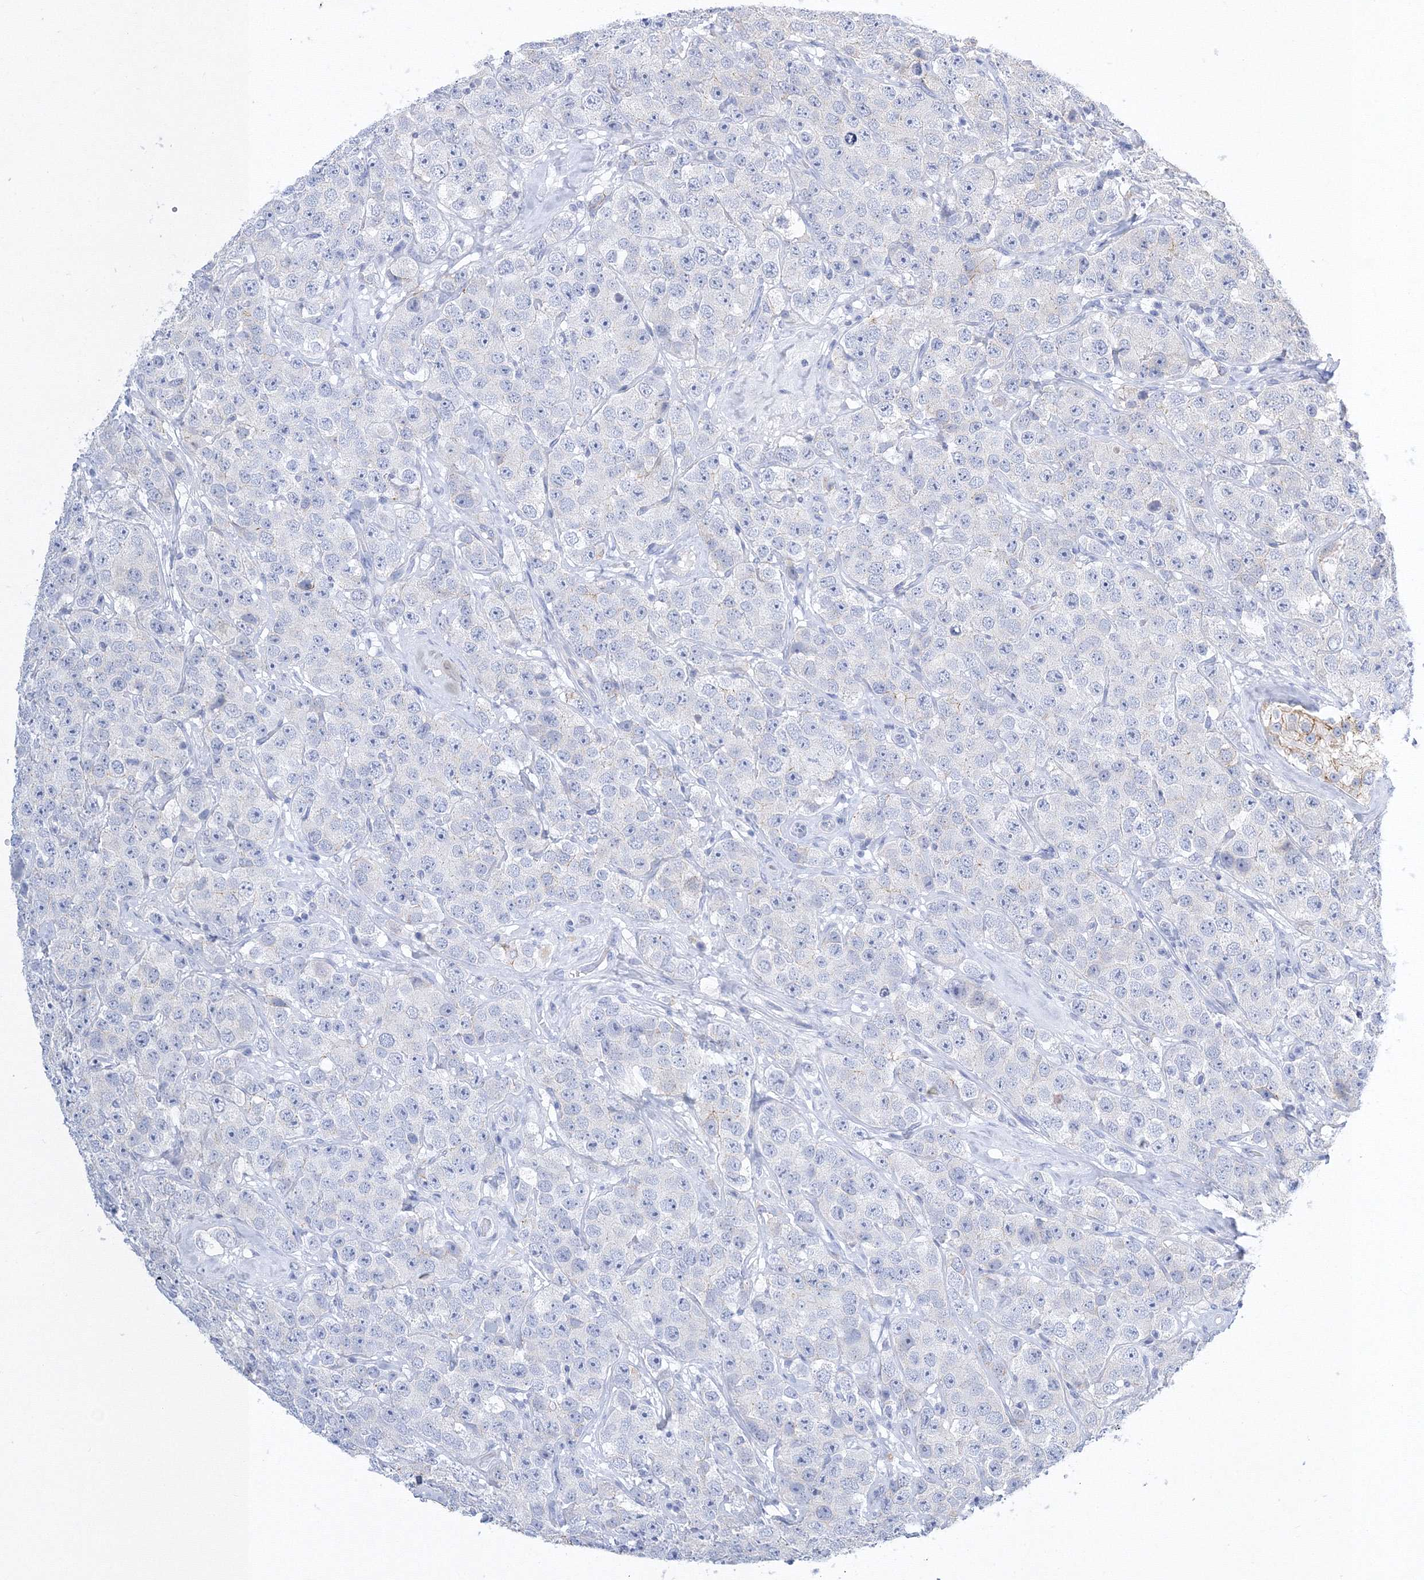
{"staining": {"intensity": "negative", "quantity": "none", "location": "none"}, "tissue": "testis cancer", "cell_type": "Tumor cells", "image_type": "cancer", "snomed": [{"axis": "morphology", "description": "Seminoma, NOS"}, {"axis": "topography", "description": "Testis"}], "caption": "Tumor cells show no significant expression in testis cancer (seminoma). The staining was performed using DAB to visualize the protein expression in brown, while the nuclei were stained in blue with hematoxylin (Magnification: 20x).", "gene": "AASDH", "patient": {"sex": "male", "age": 28}}